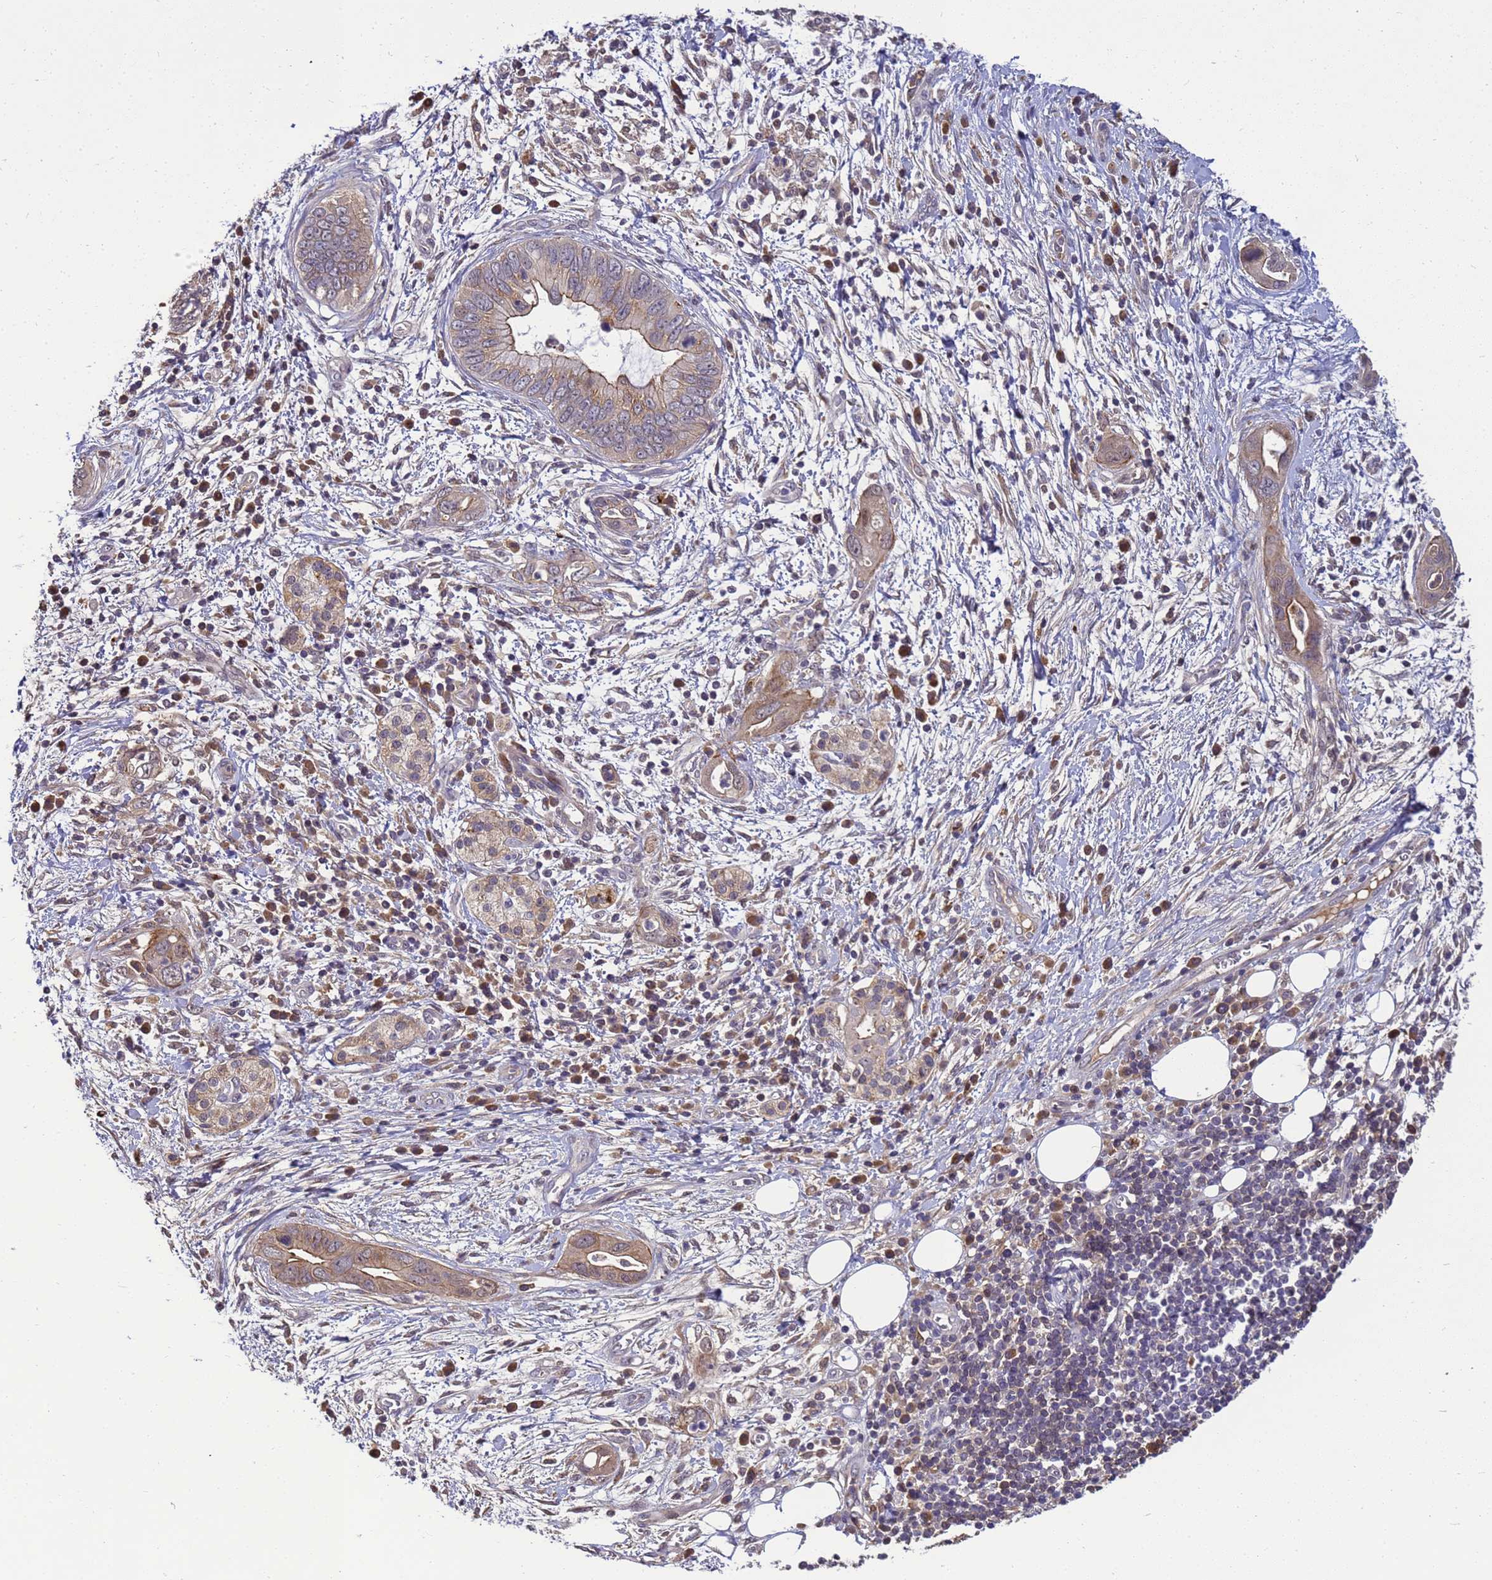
{"staining": {"intensity": "weak", "quantity": ">75%", "location": "cytoplasmic/membranous"}, "tissue": "pancreatic cancer", "cell_type": "Tumor cells", "image_type": "cancer", "snomed": [{"axis": "morphology", "description": "Adenocarcinoma, NOS"}, {"axis": "topography", "description": "Pancreas"}], "caption": "The photomicrograph exhibits a brown stain indicating the presence of a protein in the cytoplasmic/membranous of tumor cells in adenocarcinoma (pancreatic). (DAB IHC, brown staining for protein, blue staining for nuclei).", "gene": "TMEM74B", "patient": {"sex": "male", "age": 75}}